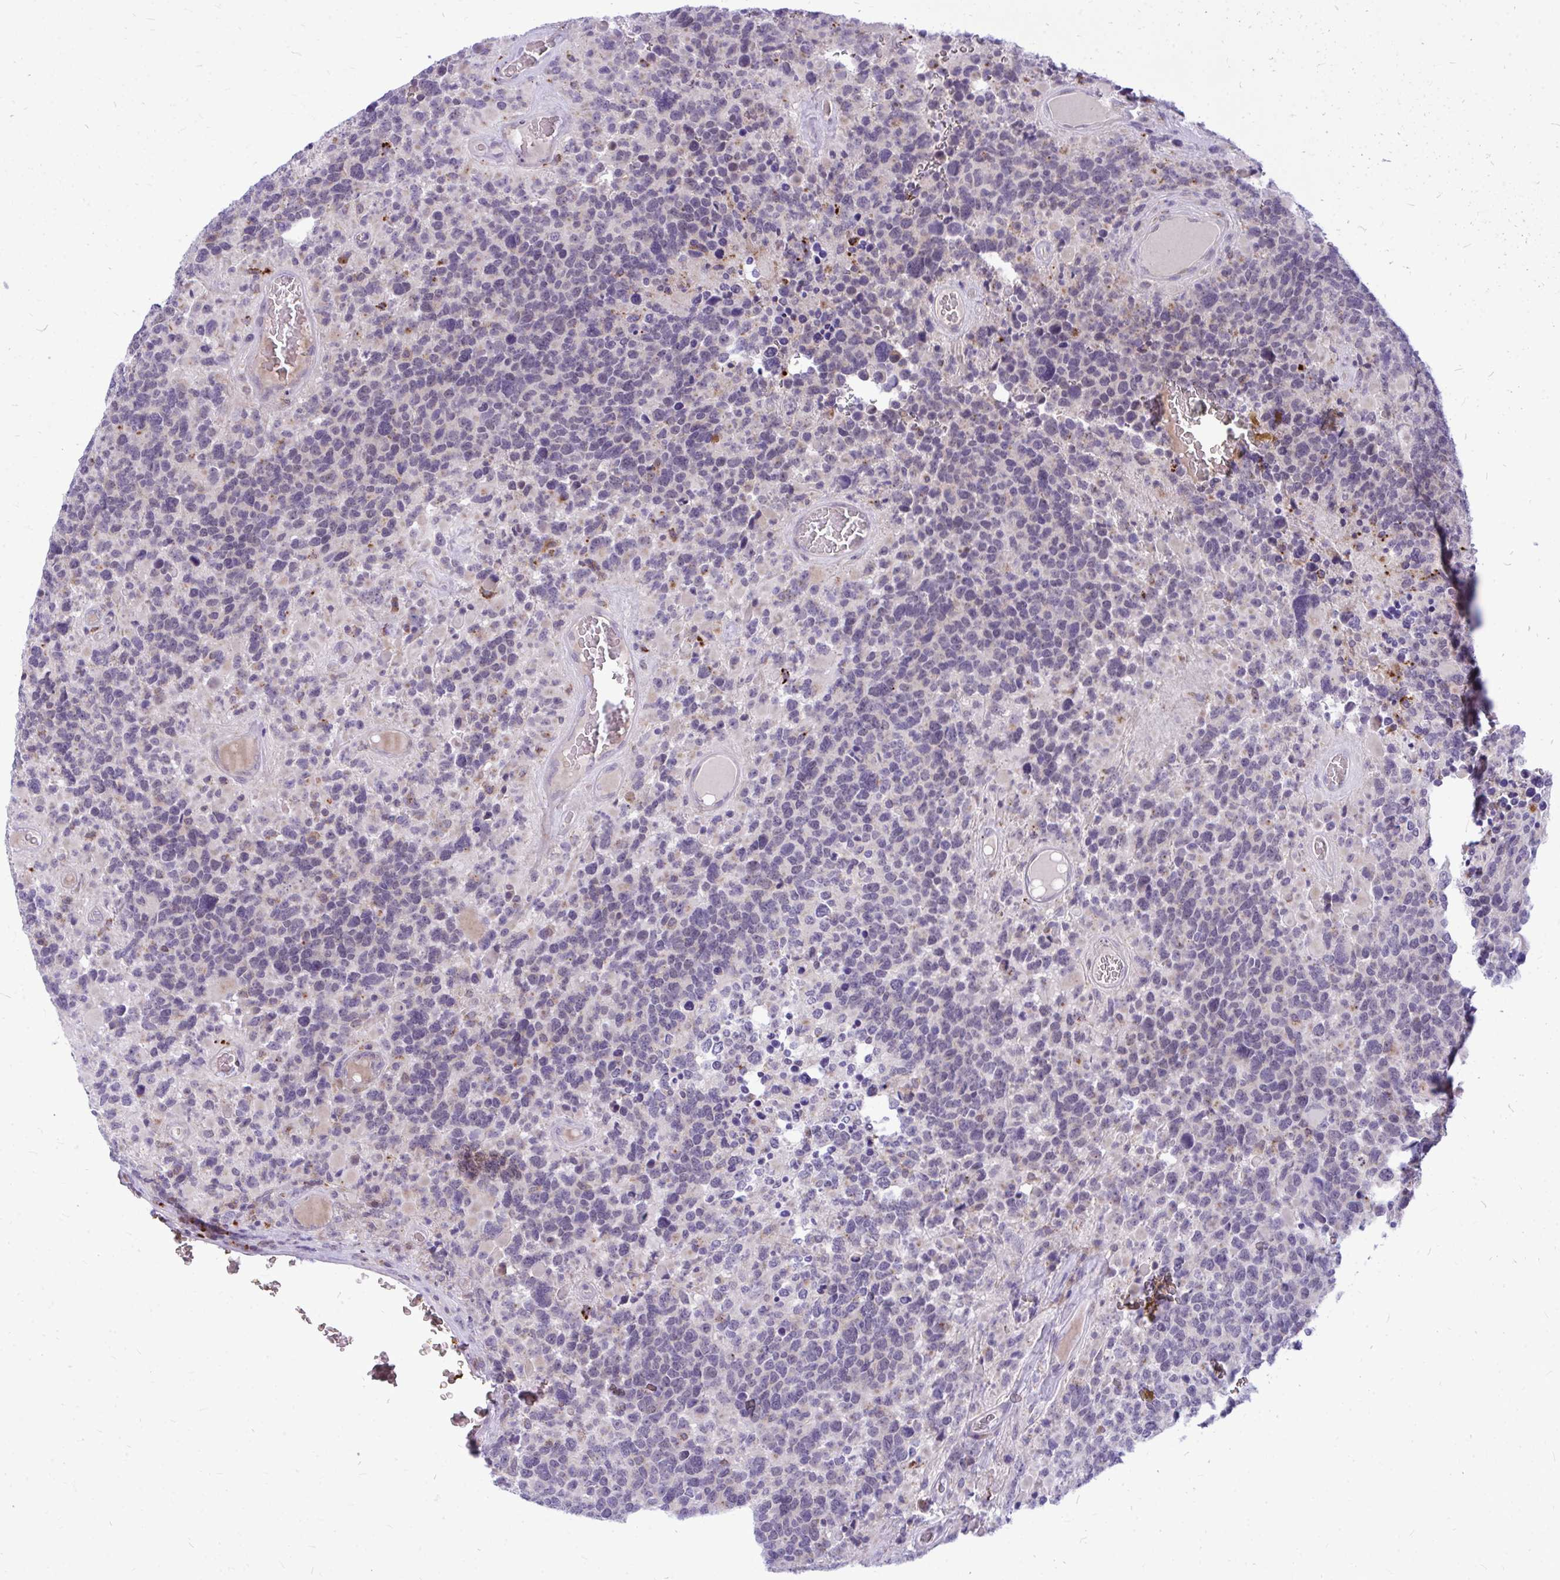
{"staining": {"intensity": "negative", "quantity": "none", "location": "none"}, "tissue": "glioma", "cell_type": "Tumor cells", "image_type": "cancer", "snomed": [{"axis": "morphology", "description": "Glioma, malignant, High grade"}, {"axis": "topography", "description": "Brain"}], "caption": "Malignant glioma (high-grade) was stained to show a protein in brown. There is no significant staining in tumor cells.", "gene": "ZSCAN25", "patient": {"sex": "female", "age": 40}}